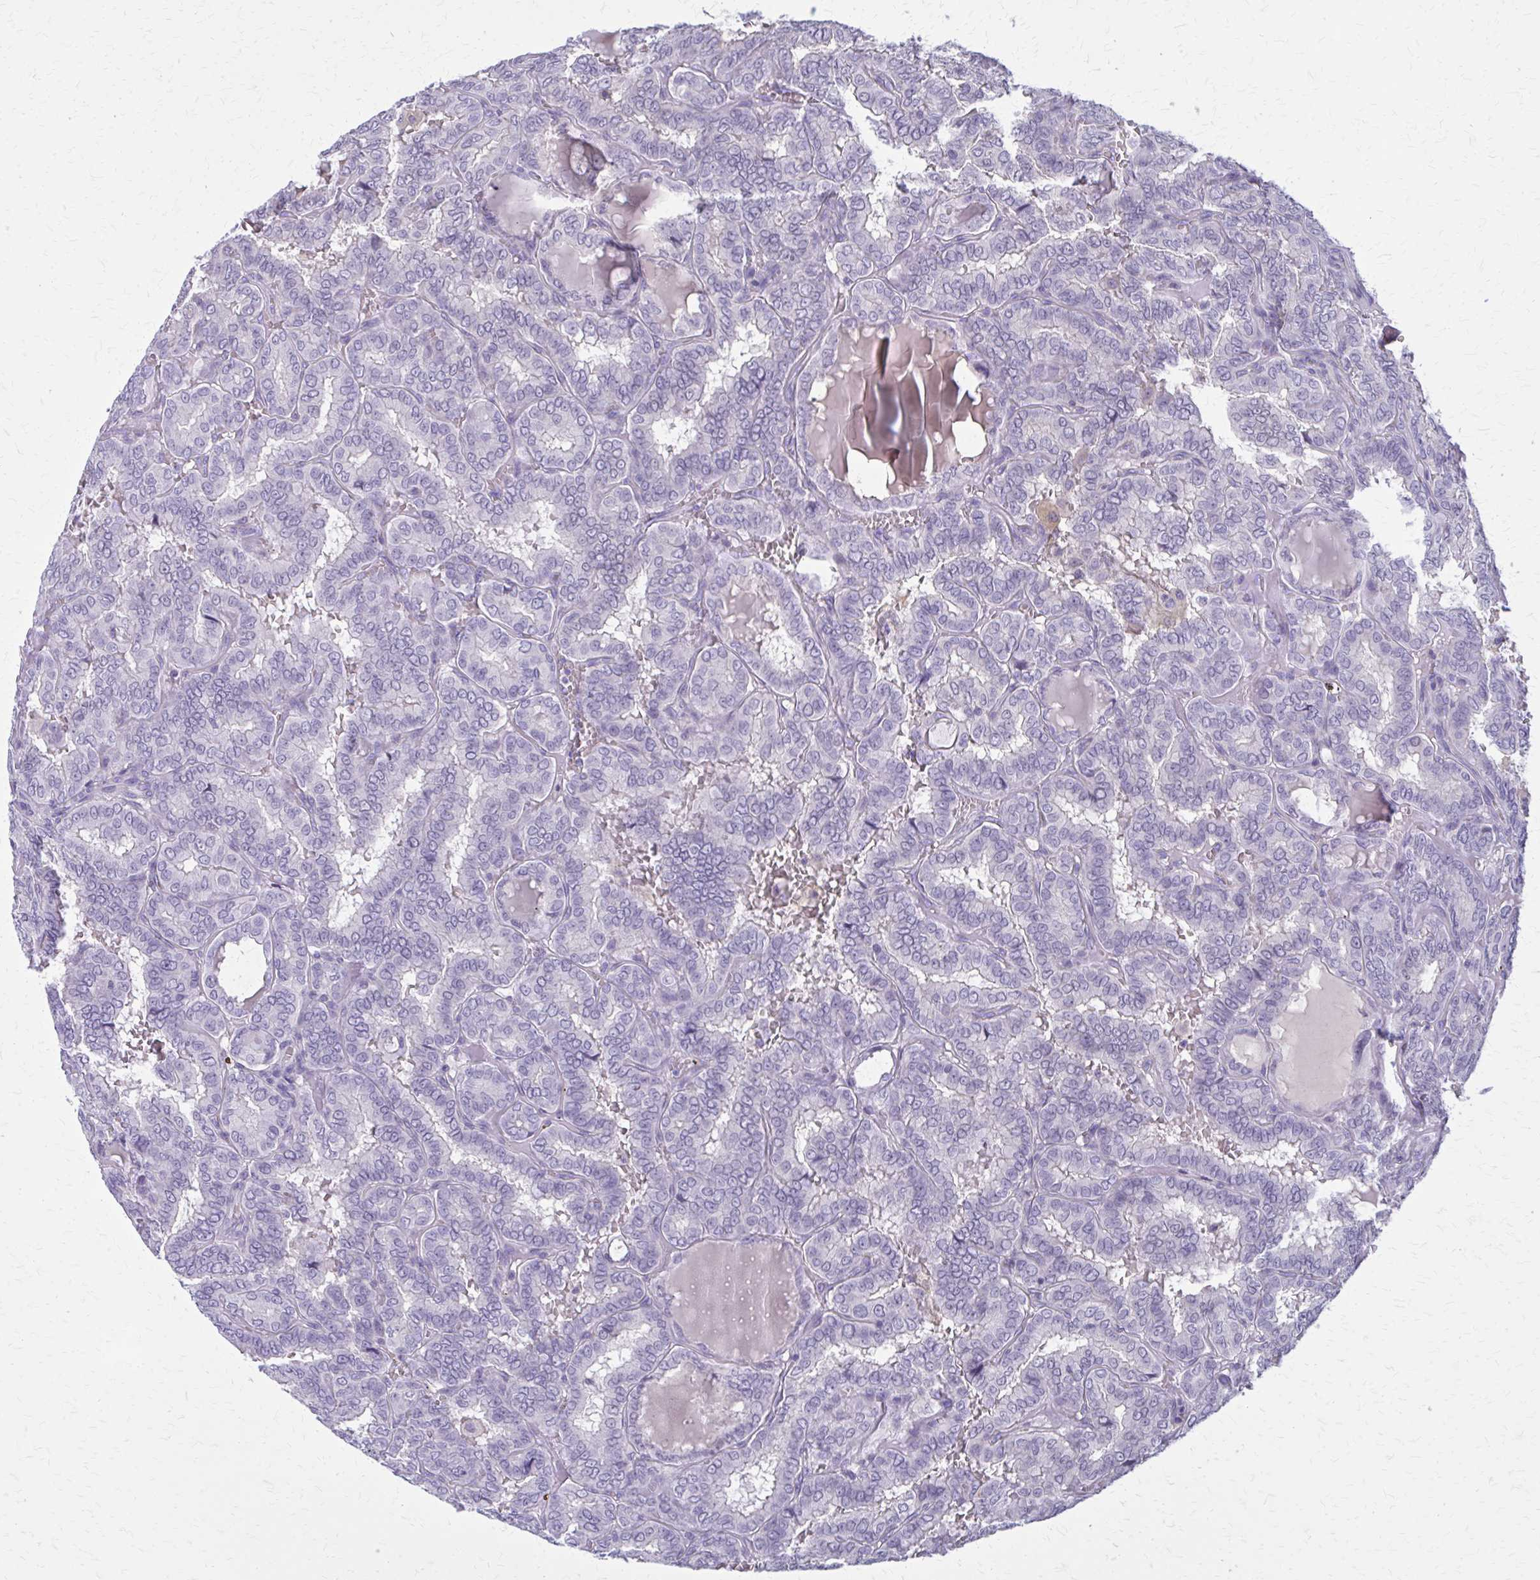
{"staining": {"intensity": "negative", "quantity": "none", "location": "none"}, "tissue": "thyroid cancer", "cell_type": "Tumor cells", "image_type": "cancer", "snomed": [{"axis": "morphology", "description": "Papillary adenocarcinoma, NOS"}, {"axis": "topography", "description": "Thyroid gland"}], "caption": "An IHC histopathology image of thyroid cancer (papillary adenocarcinoma) is shown. There is no staining in tumor cells of thyroid cancer (papillary adenocarcinoma).", "gene": "OR4A47", "patient": {"sex": "female", "age": 46}}